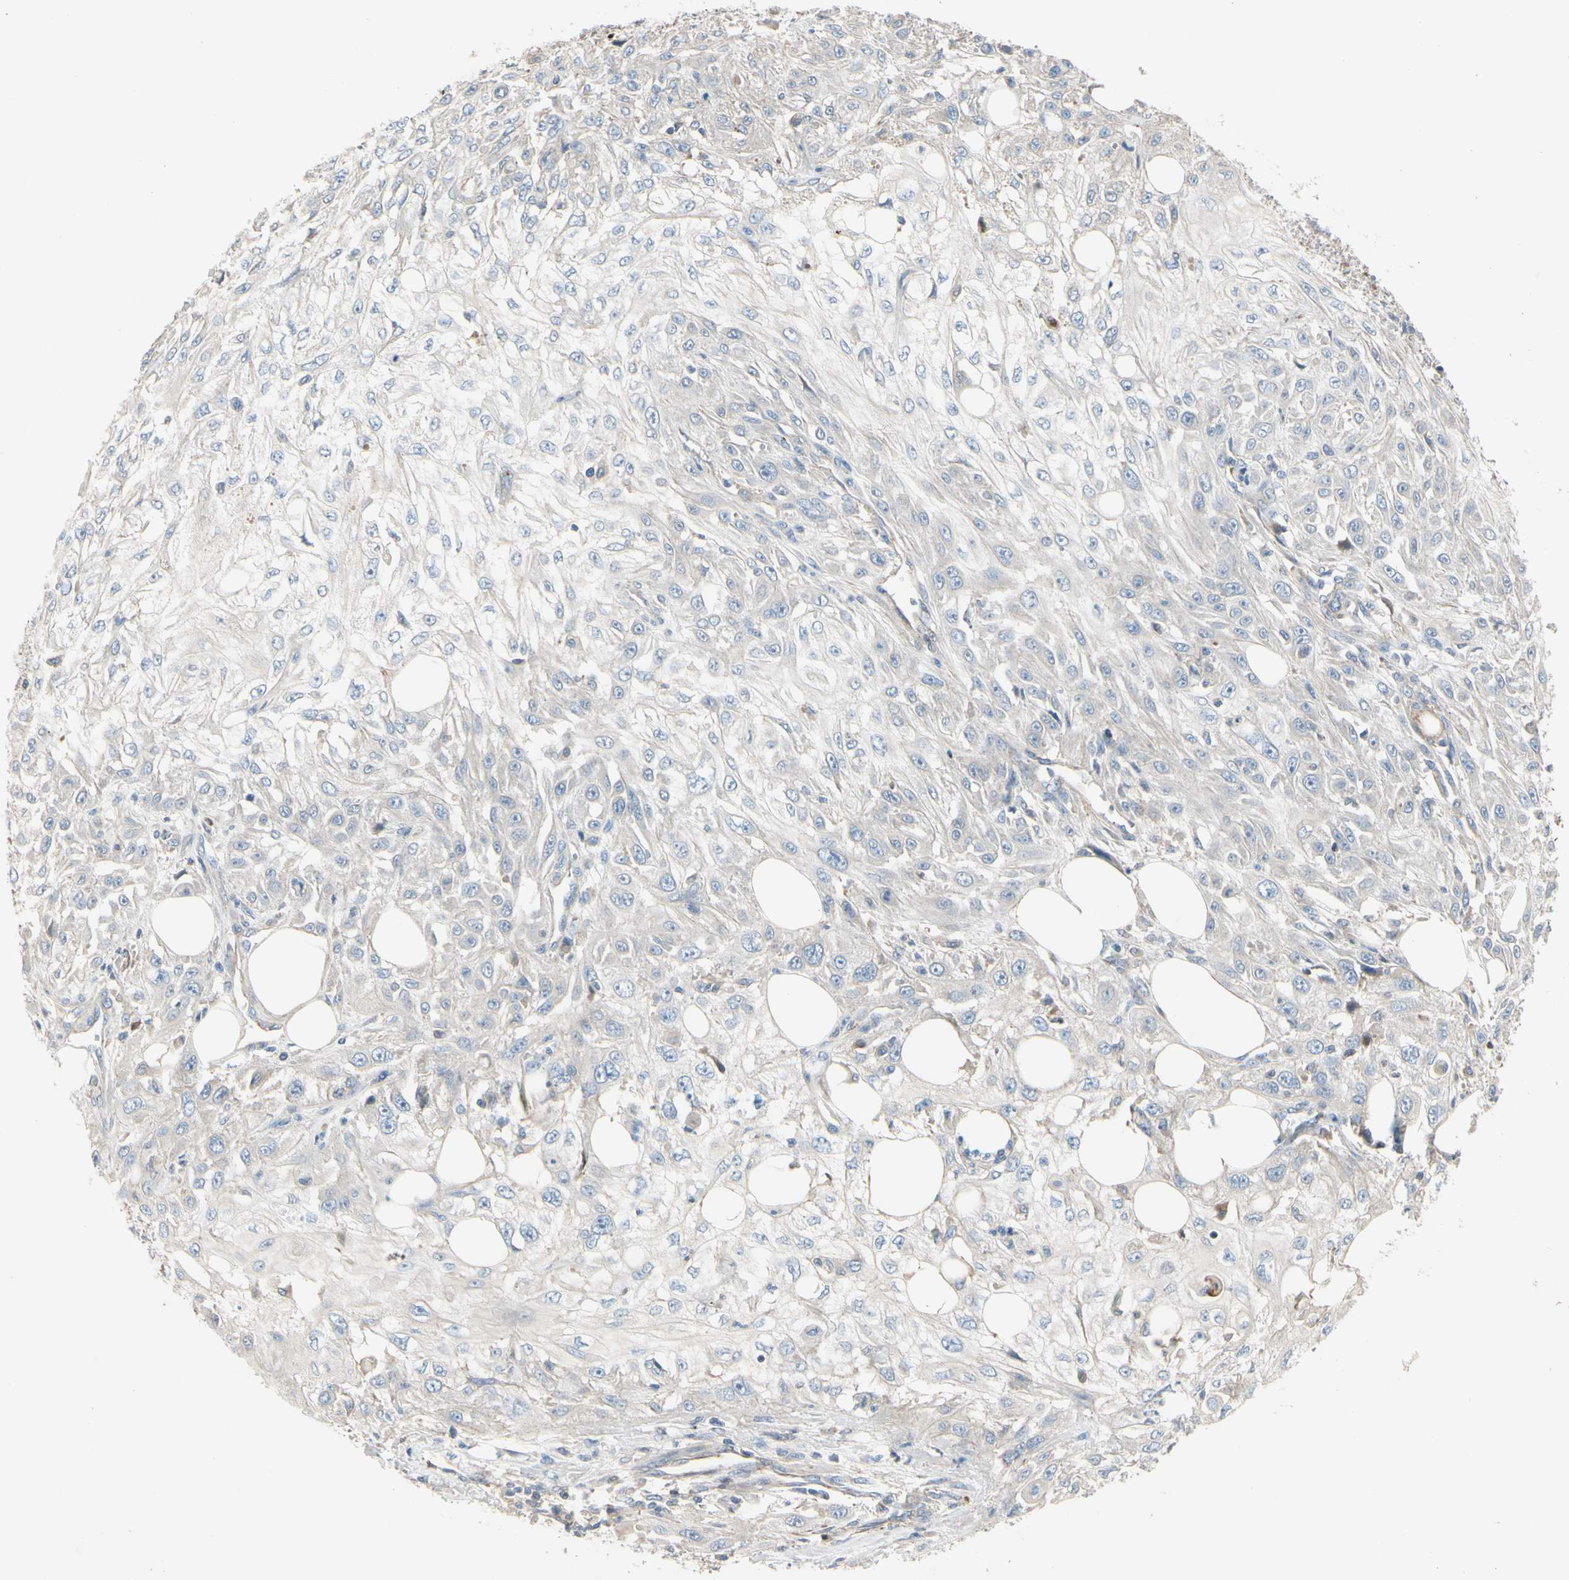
{"staining": {"intensity": "negative", "quantity": "none", "location": "none"}, "tissue": "skin cancer", "cell_type": "Tumor cells", "image_type": "cancer", "snomed": [{"axis": "morphology", "description": "Squamous cell carcinoma, NOS"}, {"axis": "topography", "description": "Skin"}], "caption": "Immunohistochemical staining of skin squamous cell carcinoma exhibits no significant expression in tumor cells.", "gene": "TPM1", "patient": {"sex": "male", "age": 75}}